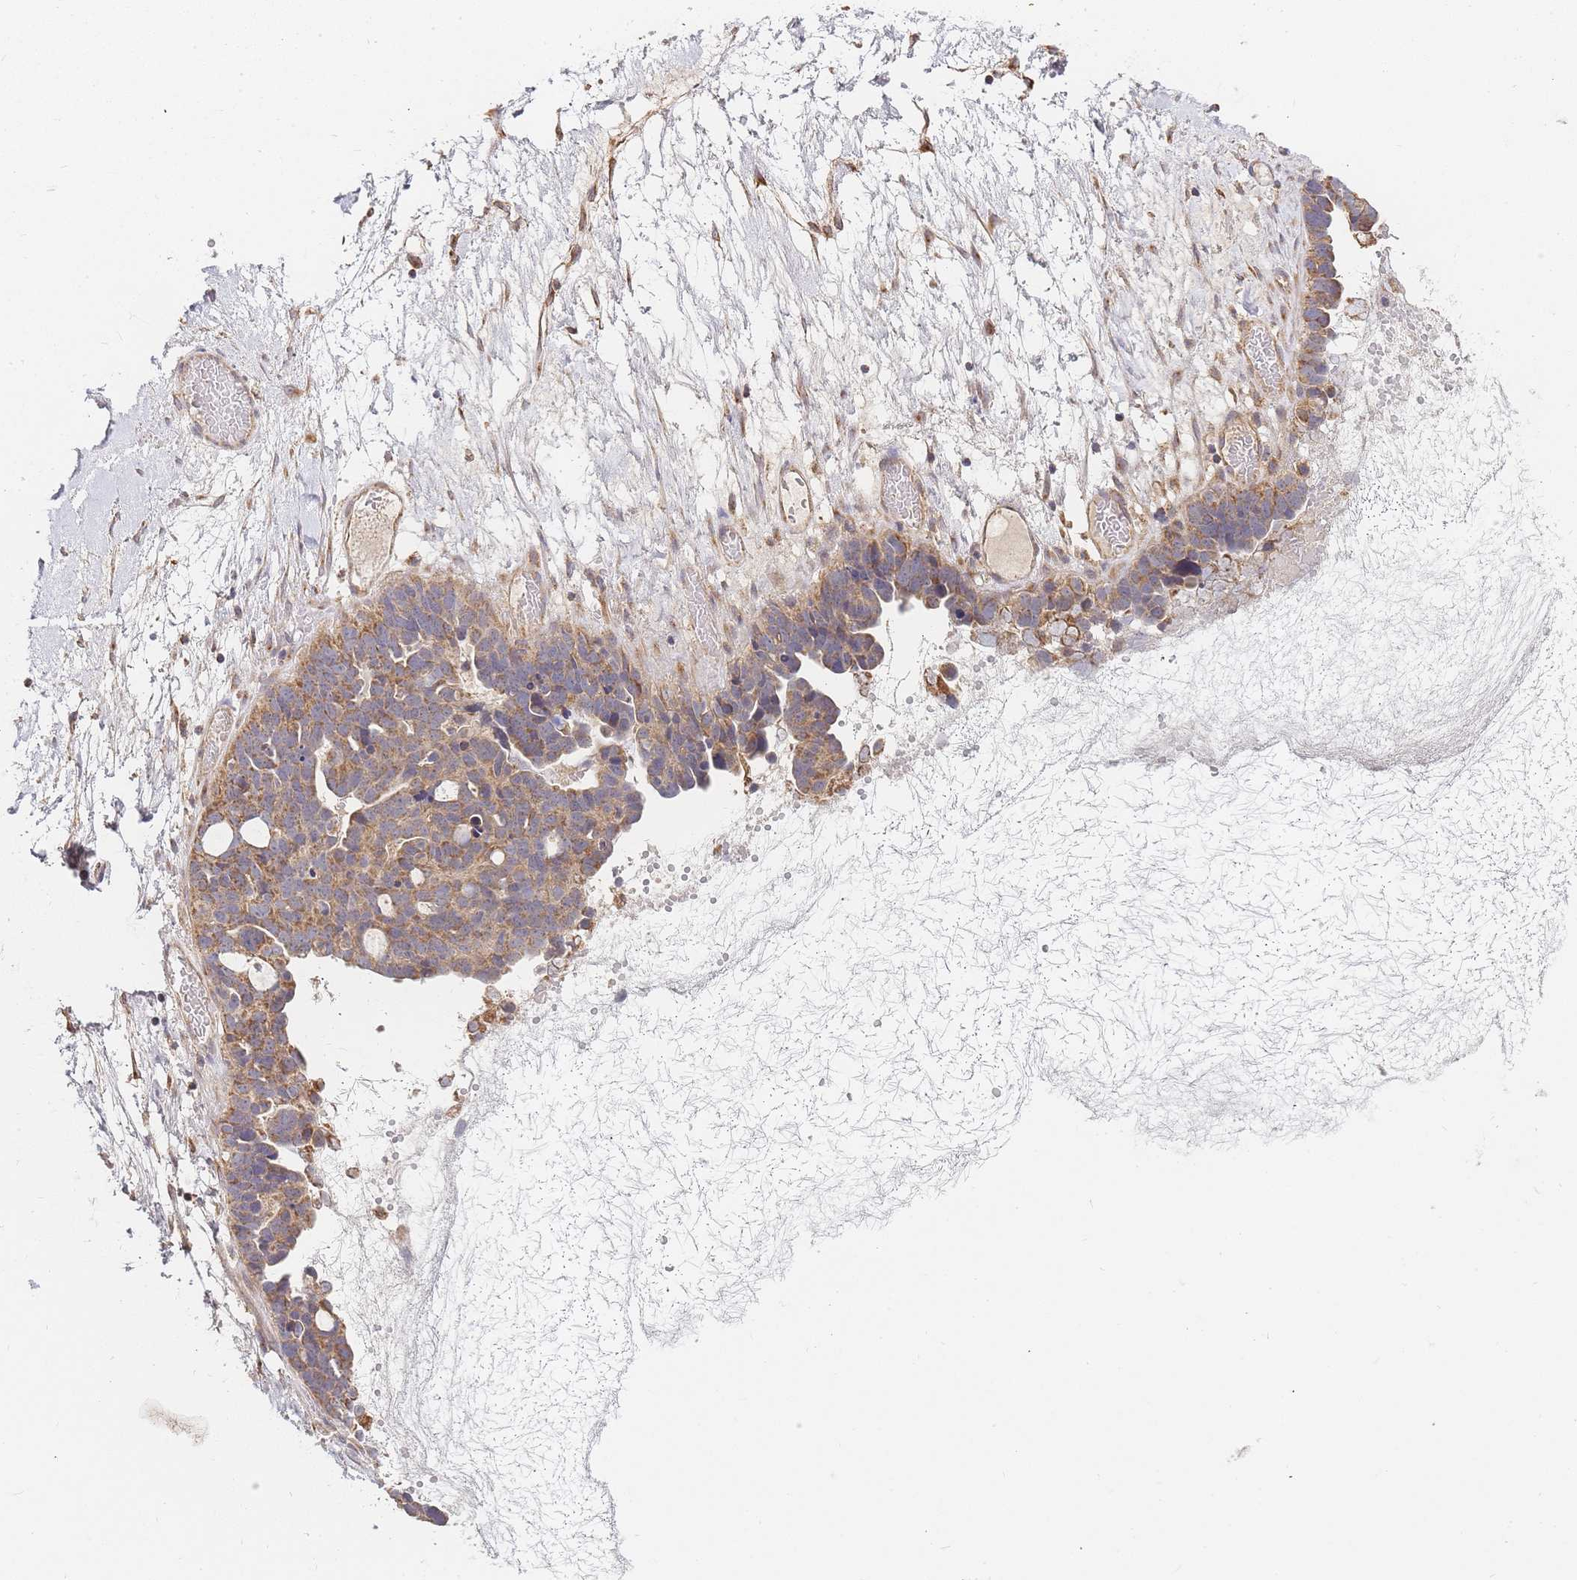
{"staining": {"intensity": "moderate", "quantity": ">75%", "location": "cytoplasmic/membranous"}, "tissue": "ovarian cancer", "cell_type": "Tumor cells", "image_type": "cancer", "snomed": [{"axis": "morphology", "description": "Cystadenocarcinoma, serous, NOS"}, {"axis": "topography", "description": "Ovary"}], "caption": "Protein staining reveals moderate cytoplasmic/membranous expression in approximately >75% of tumor cells in ovarian cancer (serous cystadenocarcinoma). (brown staining indicates protein expression, while blue staining denotes nuclei).", "gene": "ADCY9", "patient": {"sex": "female", "age": 54}}